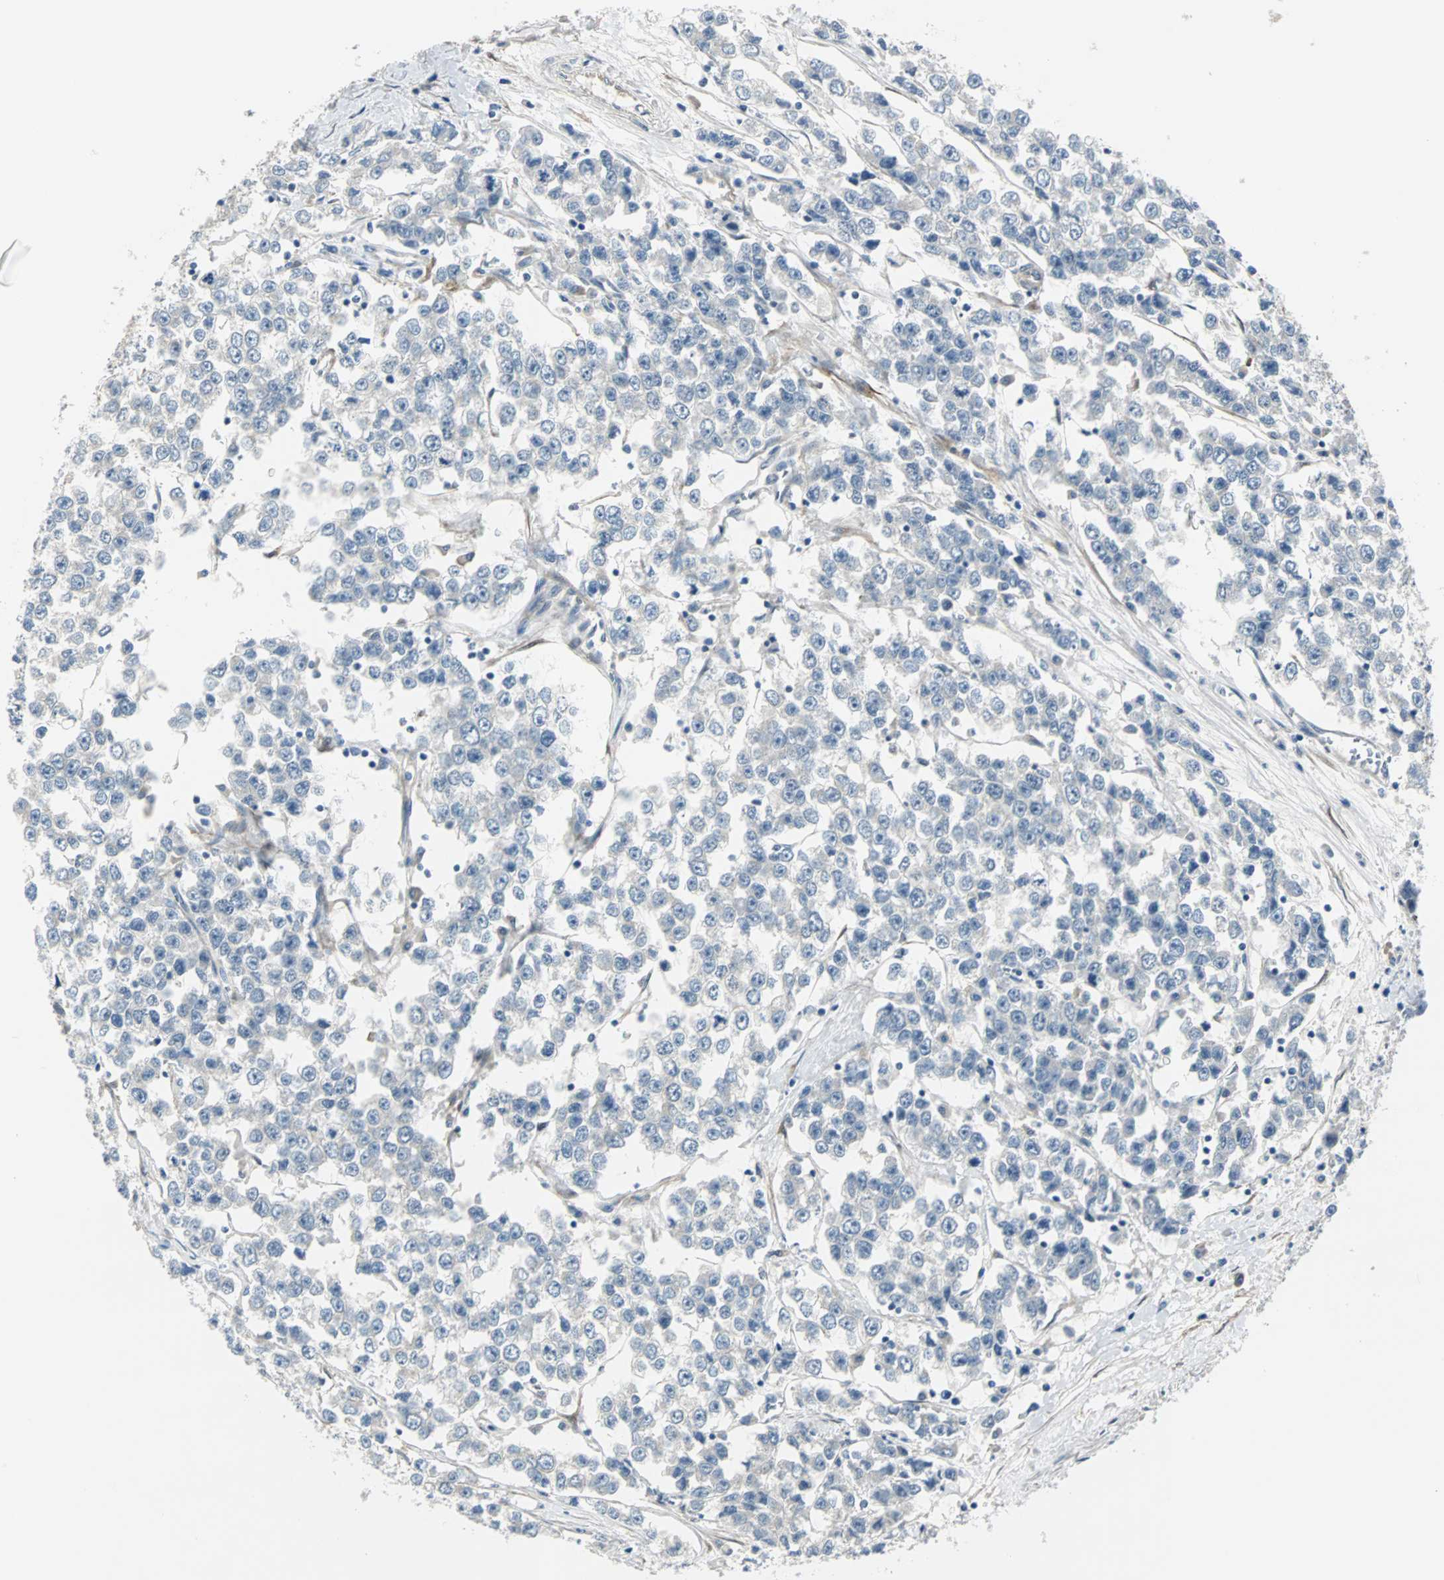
{"staining": {"intensity": "weak", "quantity": "25%-75%", "location": "cytoplasmic/membranous"}, "tissue": "testis cancer", "cell_type": "Tumor cells", "image_type": "cancer", "snomed": [{"axis": "morphology", "description": "Seminoma, NOS"}, {"axis": "morphology", "description": "Carcinoma, Embryonal, NOS"}, {"axis": "topography", "description": "Testis"}], "caption": "An IHC image of neoplastic tissue is shown. Protein staining in brown shows weak cytoplasmic/membranous positivity in testis cancer within tumor cells.", "gene": "FHL2", "patient": {"sex": "male", "age": 52}}